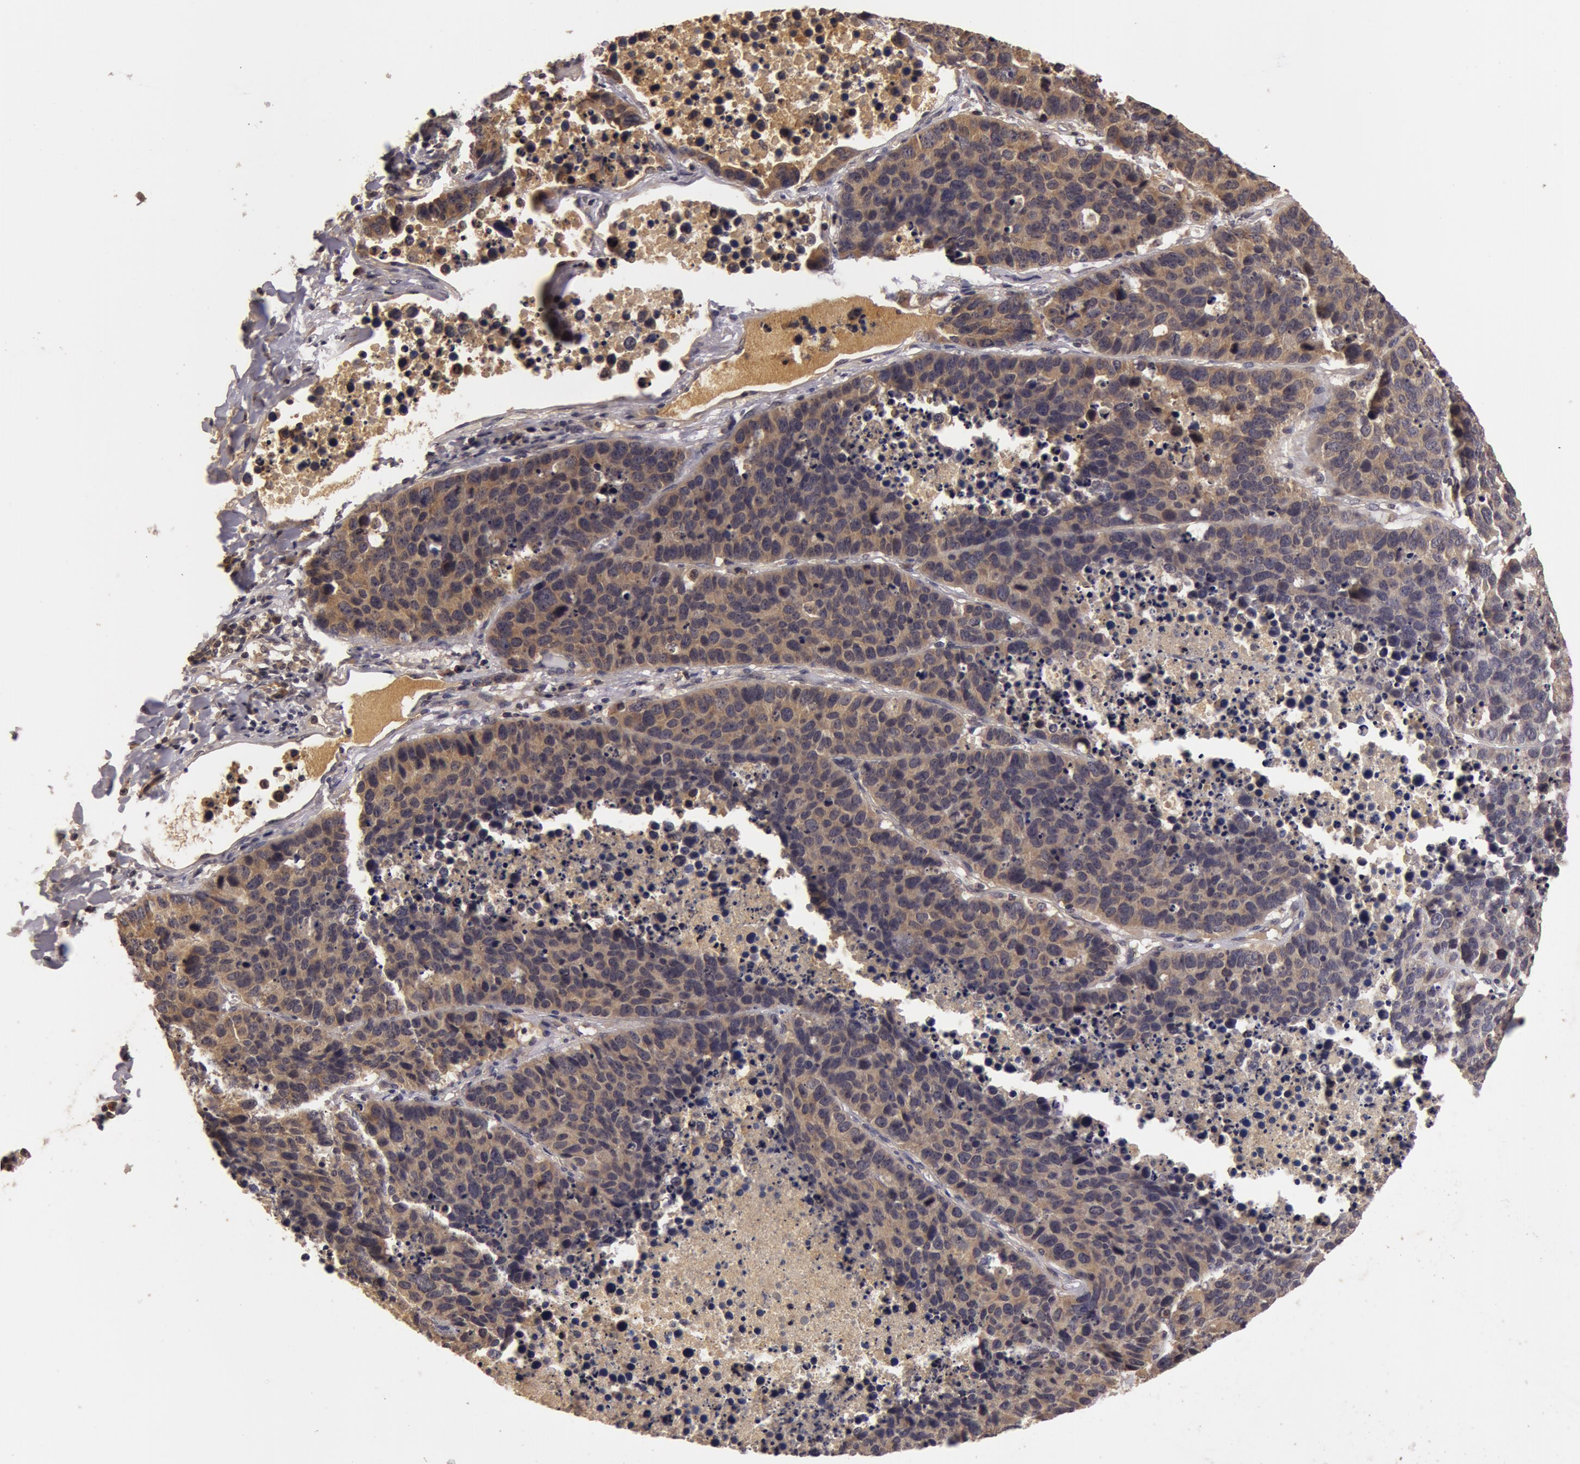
{"staining": {"intensity": "moderate", "quantity": ">75%", "location": "cytoplasmic/membranous"}, "tissue": "lung cancer", "cell_type": "Tumor cells", "image_type": "cancer", "snomed": [{"axis": "morphology", "description": "Carcinoid, malignant, NOS"}, {"axis": "topography", "description": "Lung"}], "caption": "This is an image of immunohistochemistry staining of malignant carcinoid (lung), which shows moderate staining in the cytoplasmic/membranous of tumor cells.", "gene": "BCHE", "patient": {"sex": "male", "age": 60}}